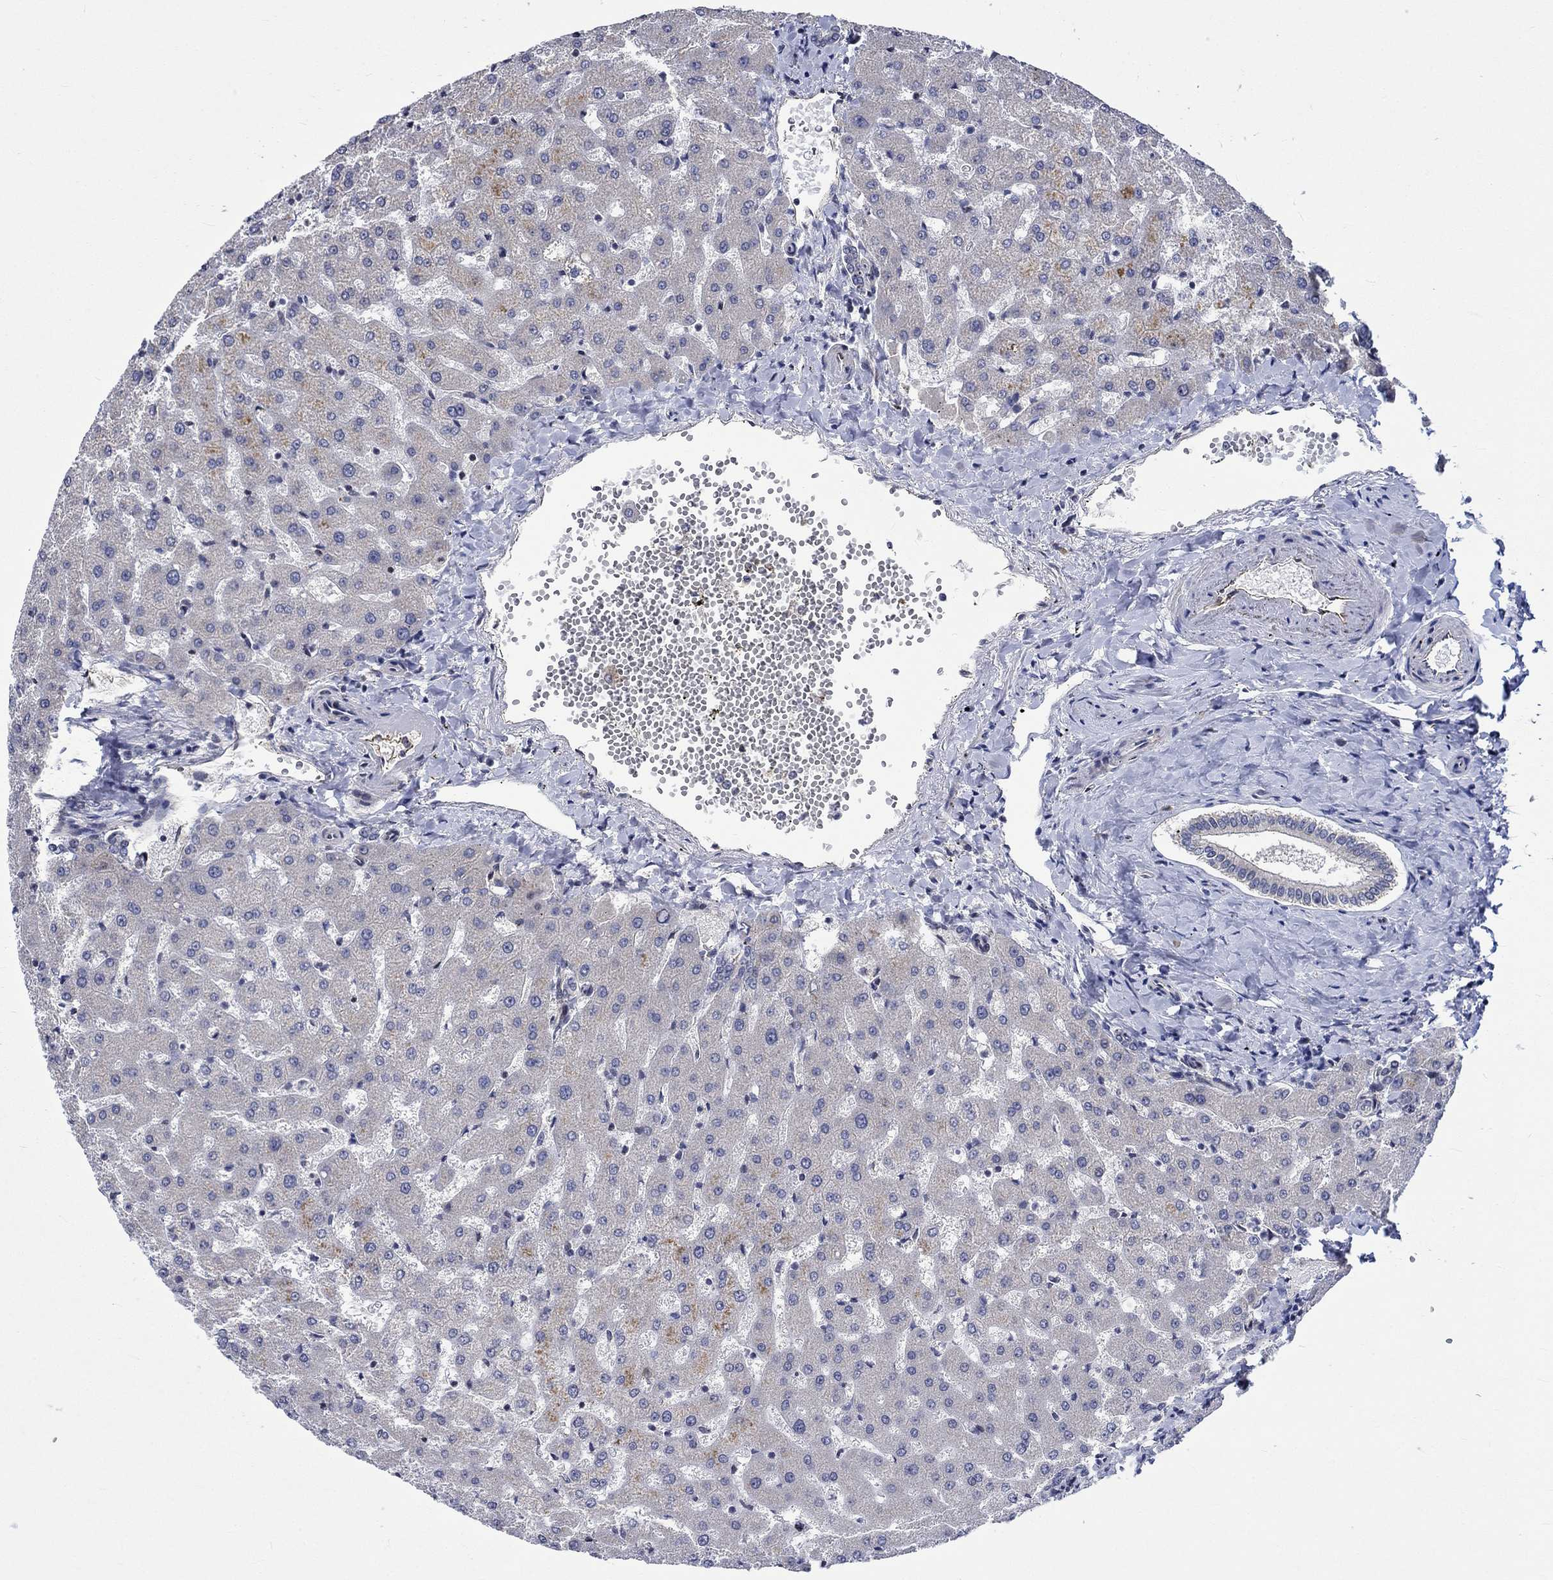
{"staining": {"intensity": "negative", "quantity": "none", "location": "none"}, "tissue": "liver", "cell_type": "Cholangiocytes", "image_type": "normal", "snomed": [{"axis": "morphology", "description": "Normal tissue, NOS"}, {"axis": "topography", "description": "Liver"}], "caption": "Human liver stained for a protein using immunohistochemistry exhibits no expression in cholangiocytes.", "gene": "GJA5", "patient": {"sex": "female", "age": 50}}